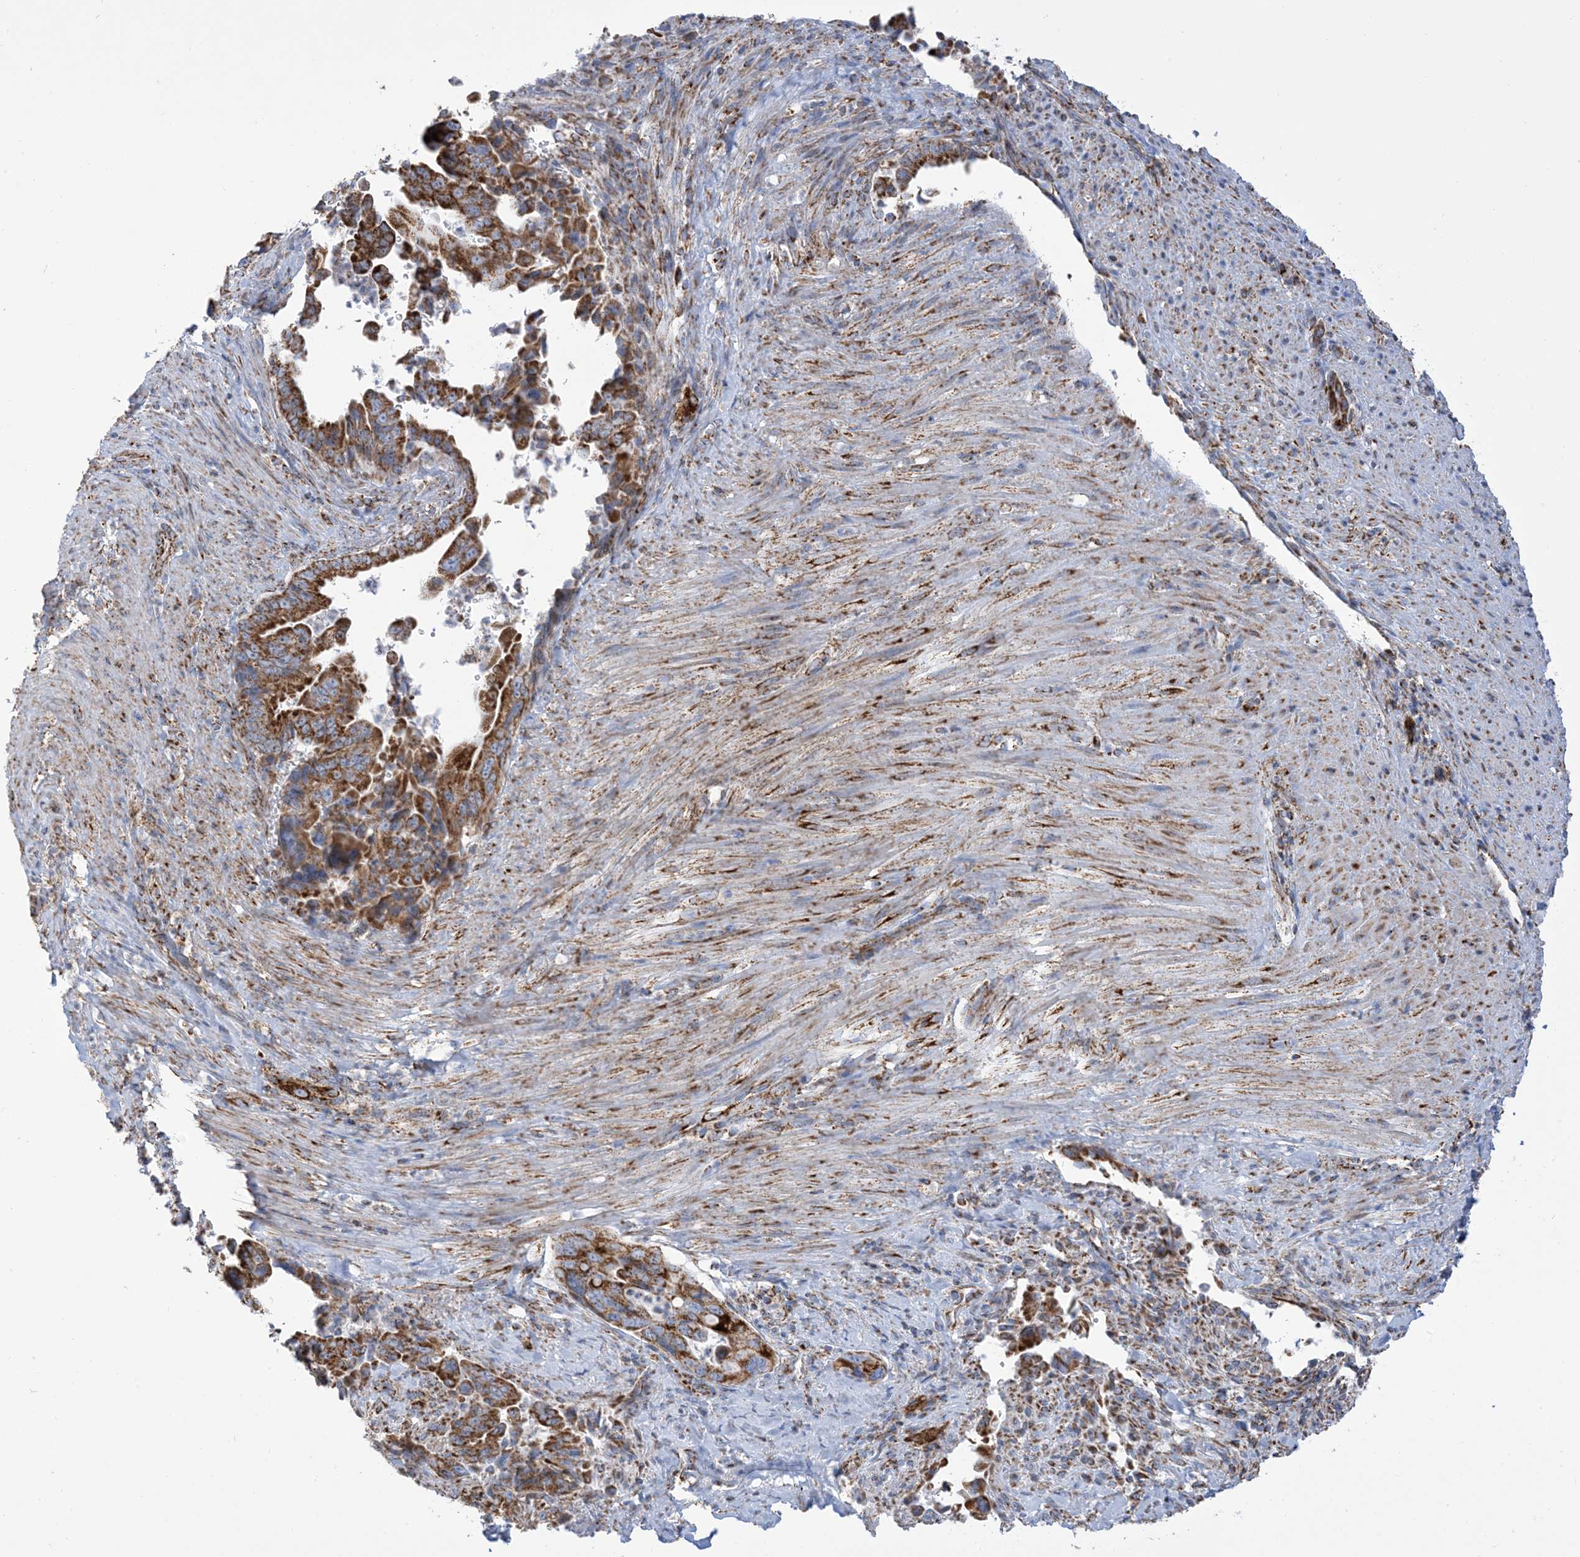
{"staining": {"intensity": "moderate", "quantity": ">75%", "location": "cytoplasmic/membranous"}, "tissue": "pancreatic cancer", "cell_type": "Tumor cells", "image_type": "cancer", "snomed": [{"axis": "morphology", "description": "Adenocarcinoma, NOS"}, {"axis": "topography", "description": "Pancreas"}], "caption": "Brown immunohistochemical staining in human adenocarcinoma (pancreatic) reveals moderate cytoplasmic/membranous expression in approximately >75% of tumor cells. Ihc stains the protein of interest in brown and the nuclei are stained blue.", "gene": "SAMM50", "patient": {"sex": "male", "age": 70}}